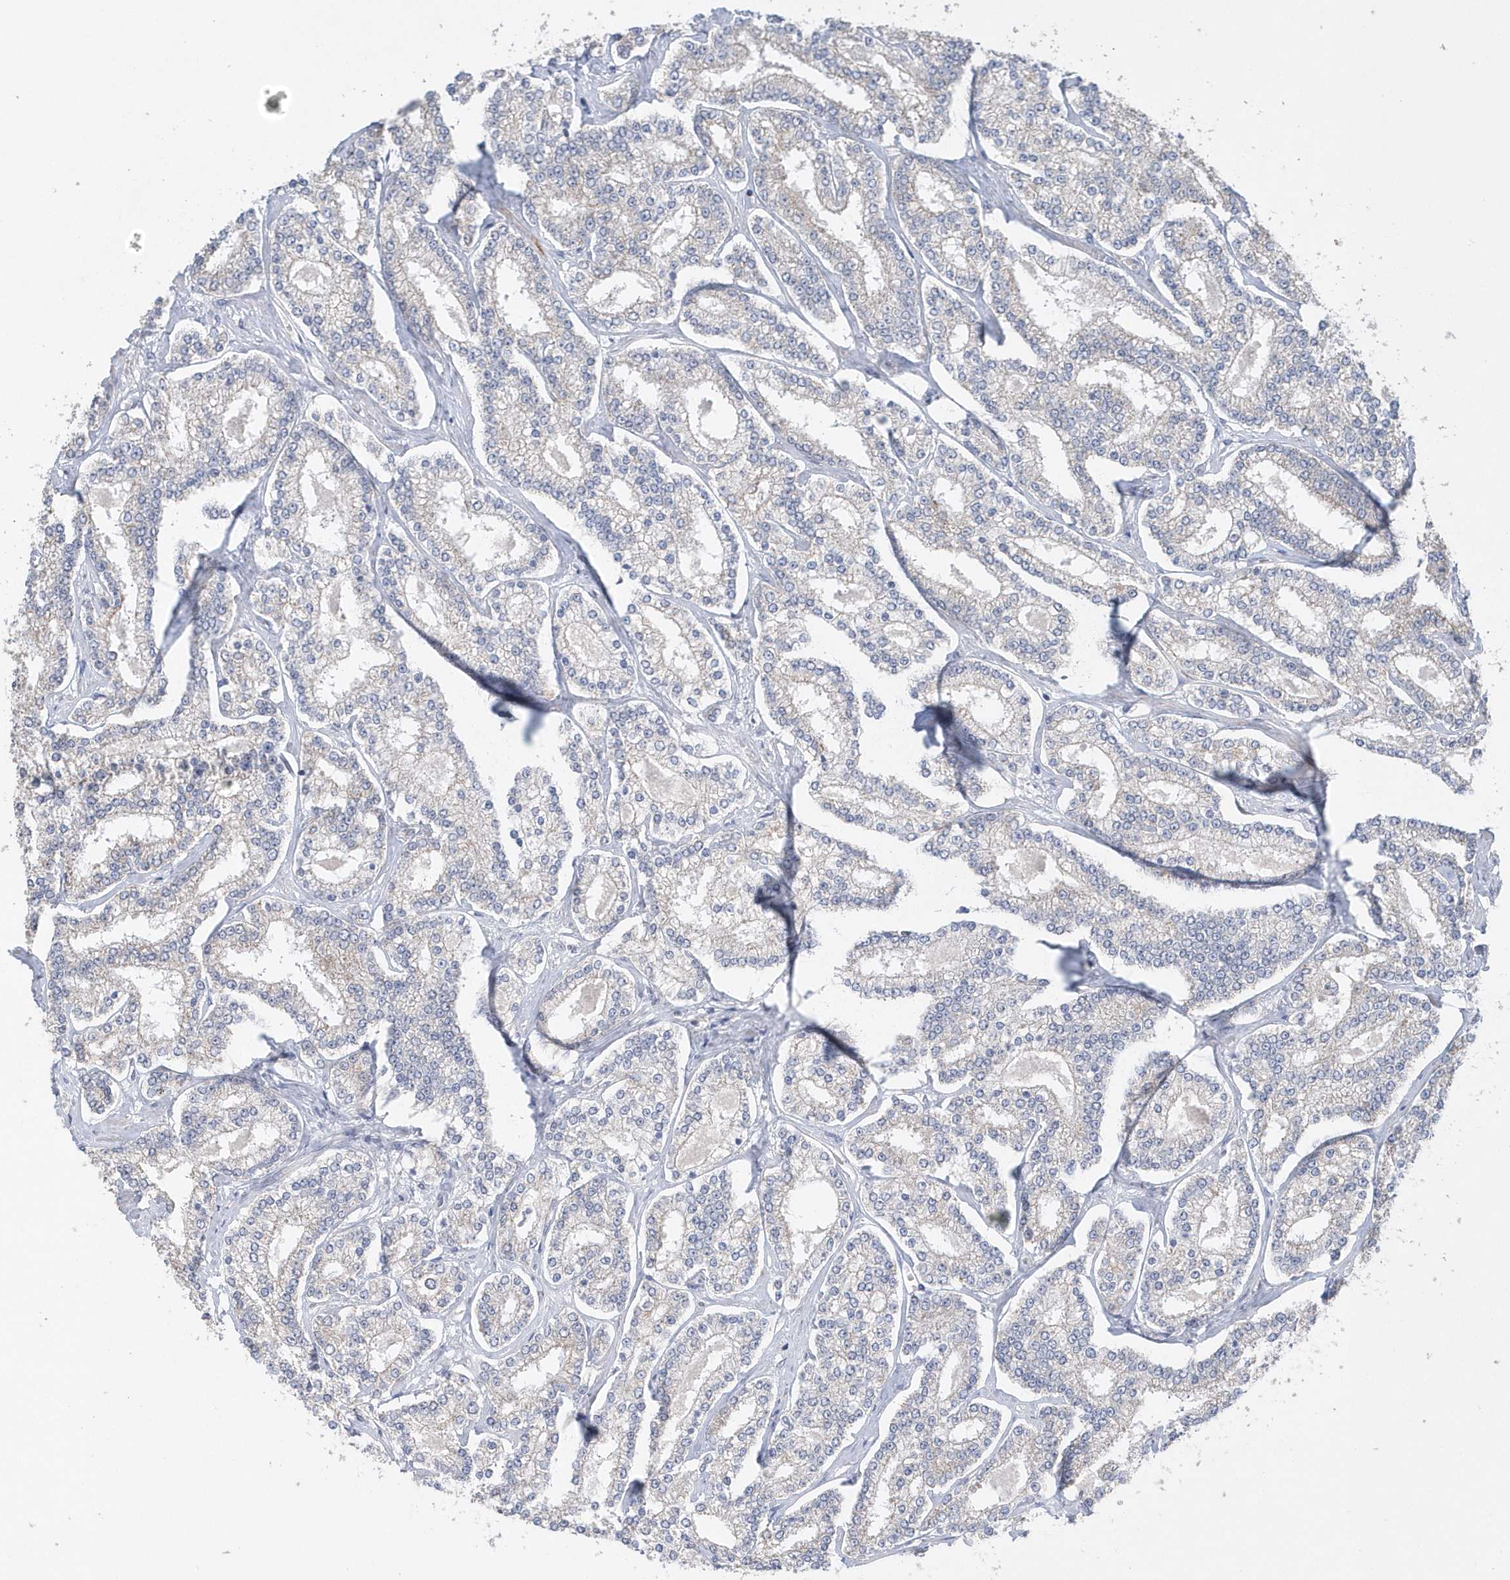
{"staining": {"intensity": "negative", "quantity": "none", "location": "none"}, "tissue": "prostate cancer", "cell_type": "Tumor cells", "image_type": "cancer", "snomed": [{"axis": "morphology", "description": "Normal tissue, NOS"}, {"axis": "morphology", "description": "Adenocarcinoma, High grade"}, {"axis": "topography", "description": "Prostate"}], "caption": "Protein analysis of adenocarcinoma (high-grade) (prostate) exhibits no significant staining in tumor cells. Brightfield microscopy of immunohistochemistry stained with DAB (3,3'-diaminobenzidine) (brown) and hematoxylin (blue), captured at high magnification.", "gene": "SPATA5", "patient": {"sex": "male", "age": 83}}